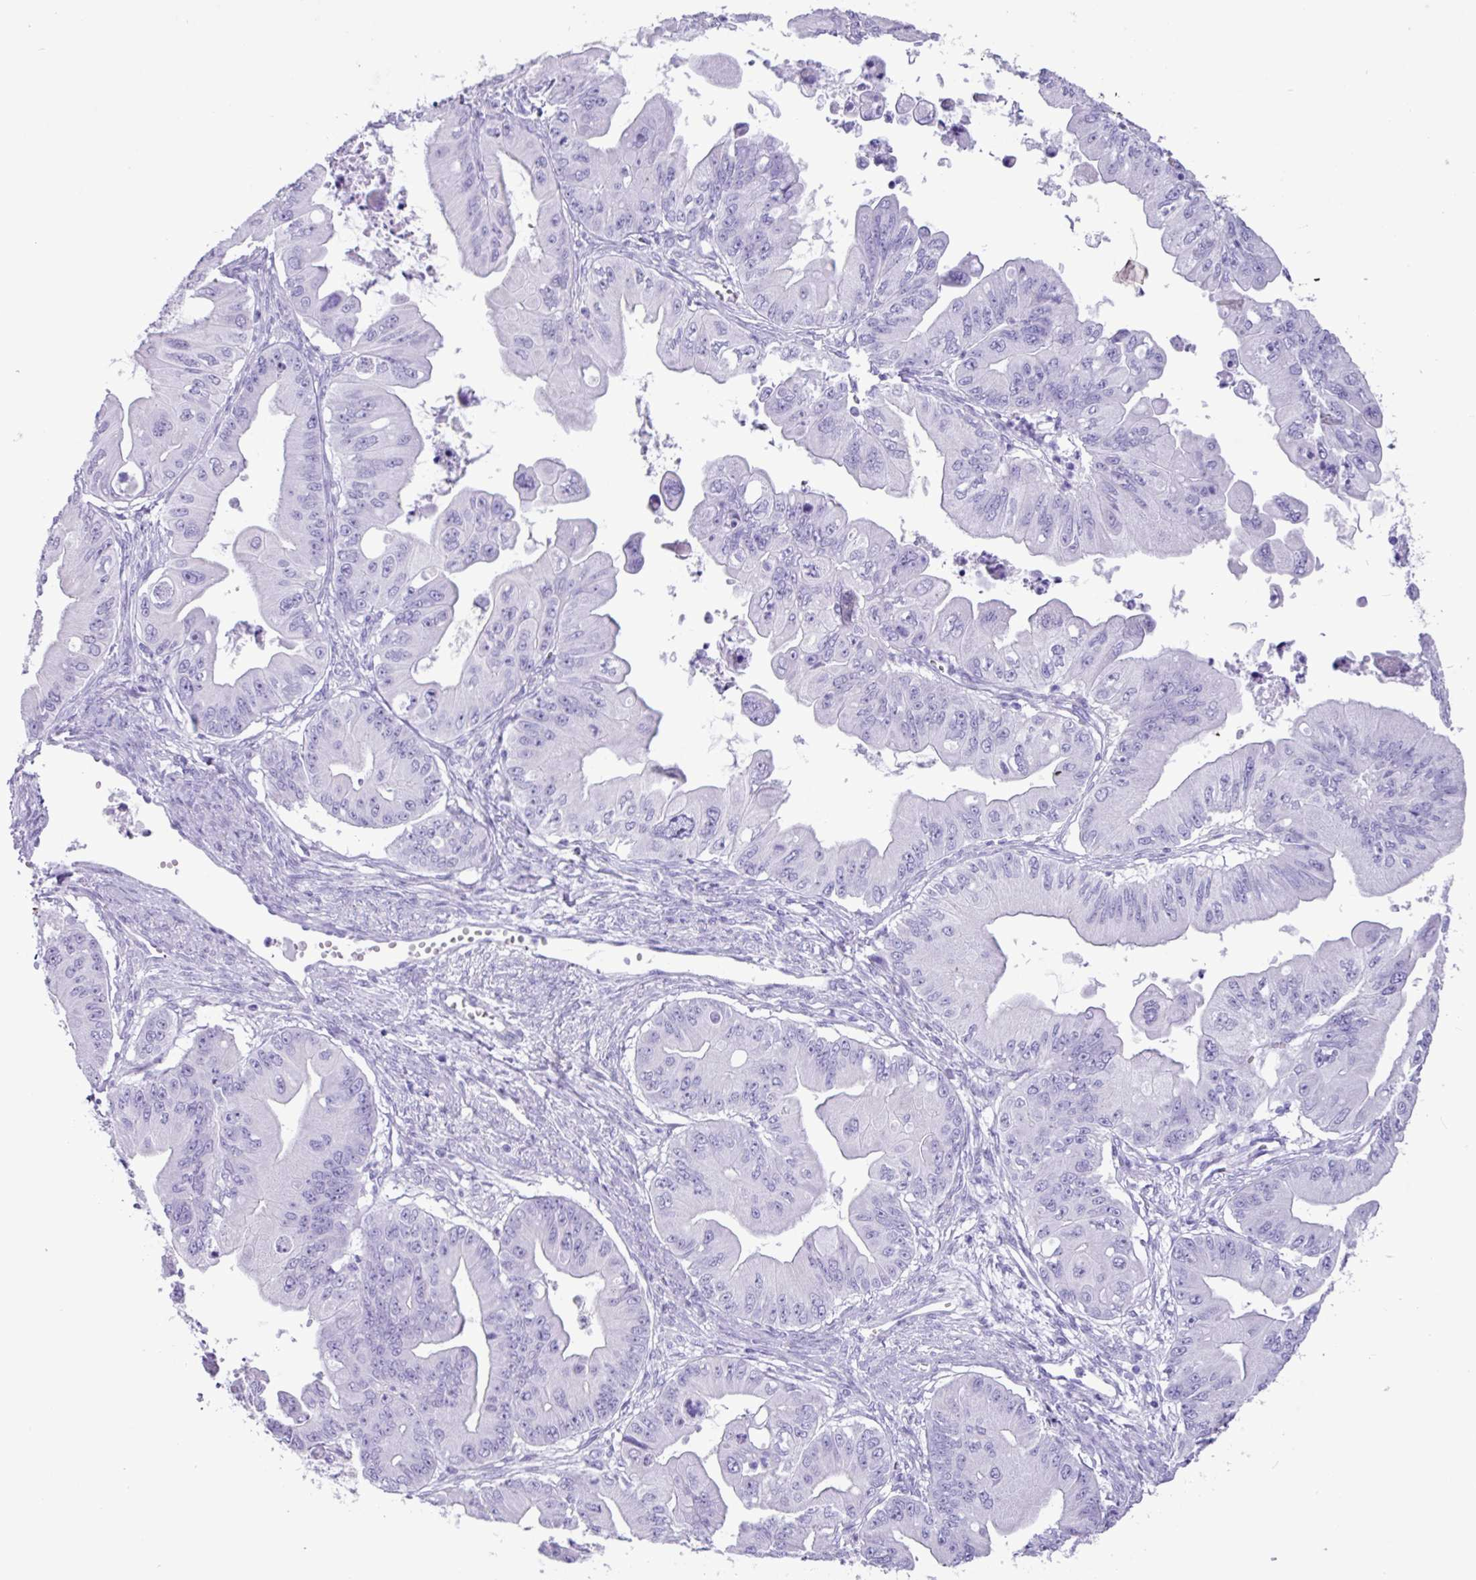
{"staining": {"intensity": "negative", "quantity": "none", "location": "none"}, "tissue": "ovarian cancer", "cell_type": "Tumor cells", "image_type": "cancer", "snomed": [{"axis": "morphology", "description": "Cystadenocarcinoma, mucinous, NOS"}, {"axis": "topography", "description": "Ovary"}], "caption": "There is no significant expression in tumor cells of mucinous cystadenocarcinoma (ovarian). (DAB immunohistochemistry (IHC) with hematoxylin counter stain).", "gene": "CKMT2", "patient": {"sex": "female", "age": 71}}